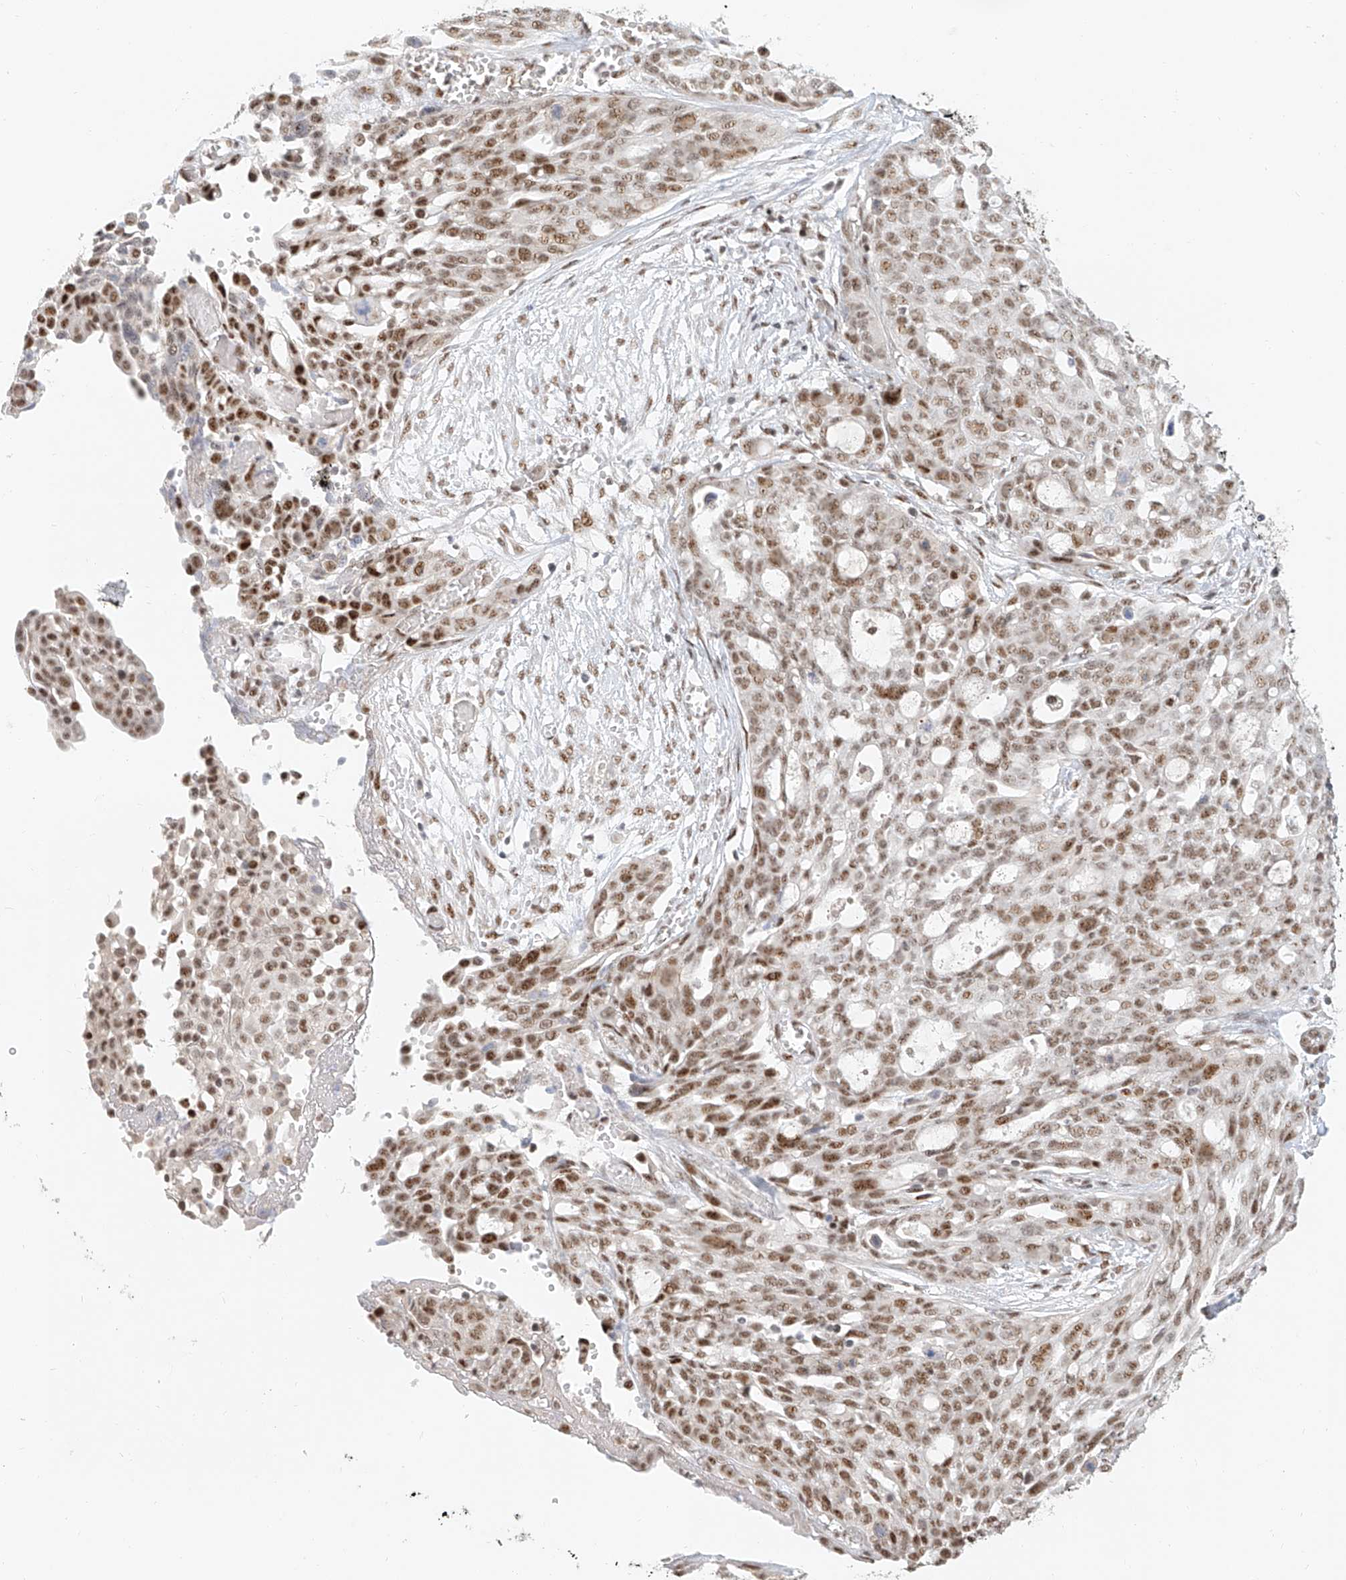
{"staining": {"intensity": "moderate", "quantity": ">75%", "location": "nuclear"}, "tissue": "ovarian cancer", "cell_type": "Tumor cells", "image_type": "cancer", "snomed": [{"axis": "morphology", "description": "Cystadenocarcinoma, serous, NOS"}, {"axis": "topography", "description": "Soft tissue"}, {"axis": "topography", "description": "Ovary"}], "caption": "Brown immunohistochemical staining in human serous cystadenocarcinoma (ovarian) exhibits moderate nuclear staining in about >75% of tumor cells.", "gene": "CXorf58", "patient": {"sex": "female", "age": 57}}